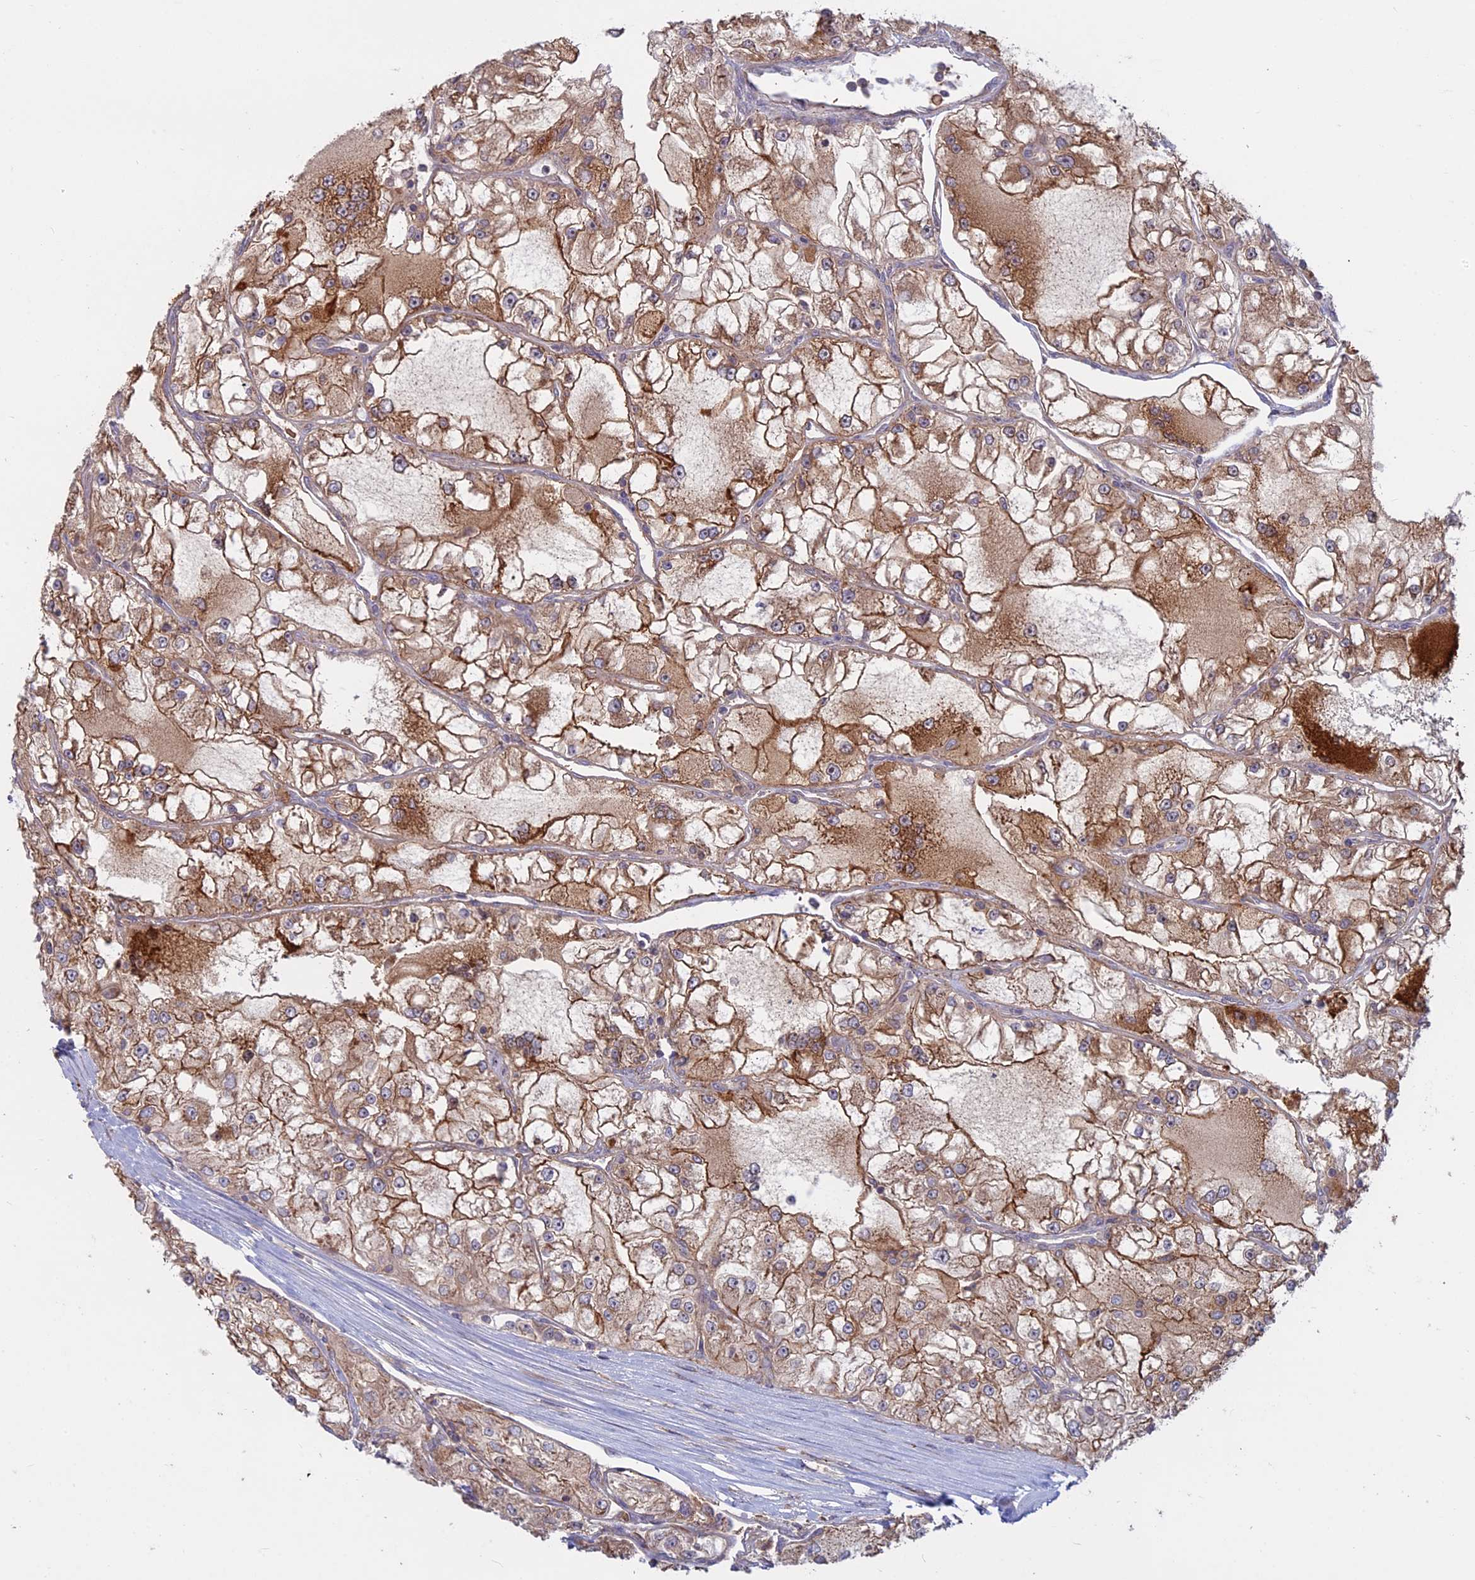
{"staining": {"intensity": "moderate", "quantity": ">75%", "location": "cytoplasmic/membranous"}, "tissue": "renal cancer", "cell_type": "Tumor cells", "image_type": "cancer", "snomed": [{"axis": "morphology", "description": "Adenocarcinoma, NOS"}, {"axis": "topography", "description": "Kidney"}], "caption": "DAB (3,3'-diaminobenzidine) immunohistochemical staining of human renal cancer reveals moderate cytoplasmic/membranous protein expression in approximately >75% of tumor cells. Nuclei are stained in blue.", "gene": "TMEM208", "patient": {"sex": "female", "age": 72}}